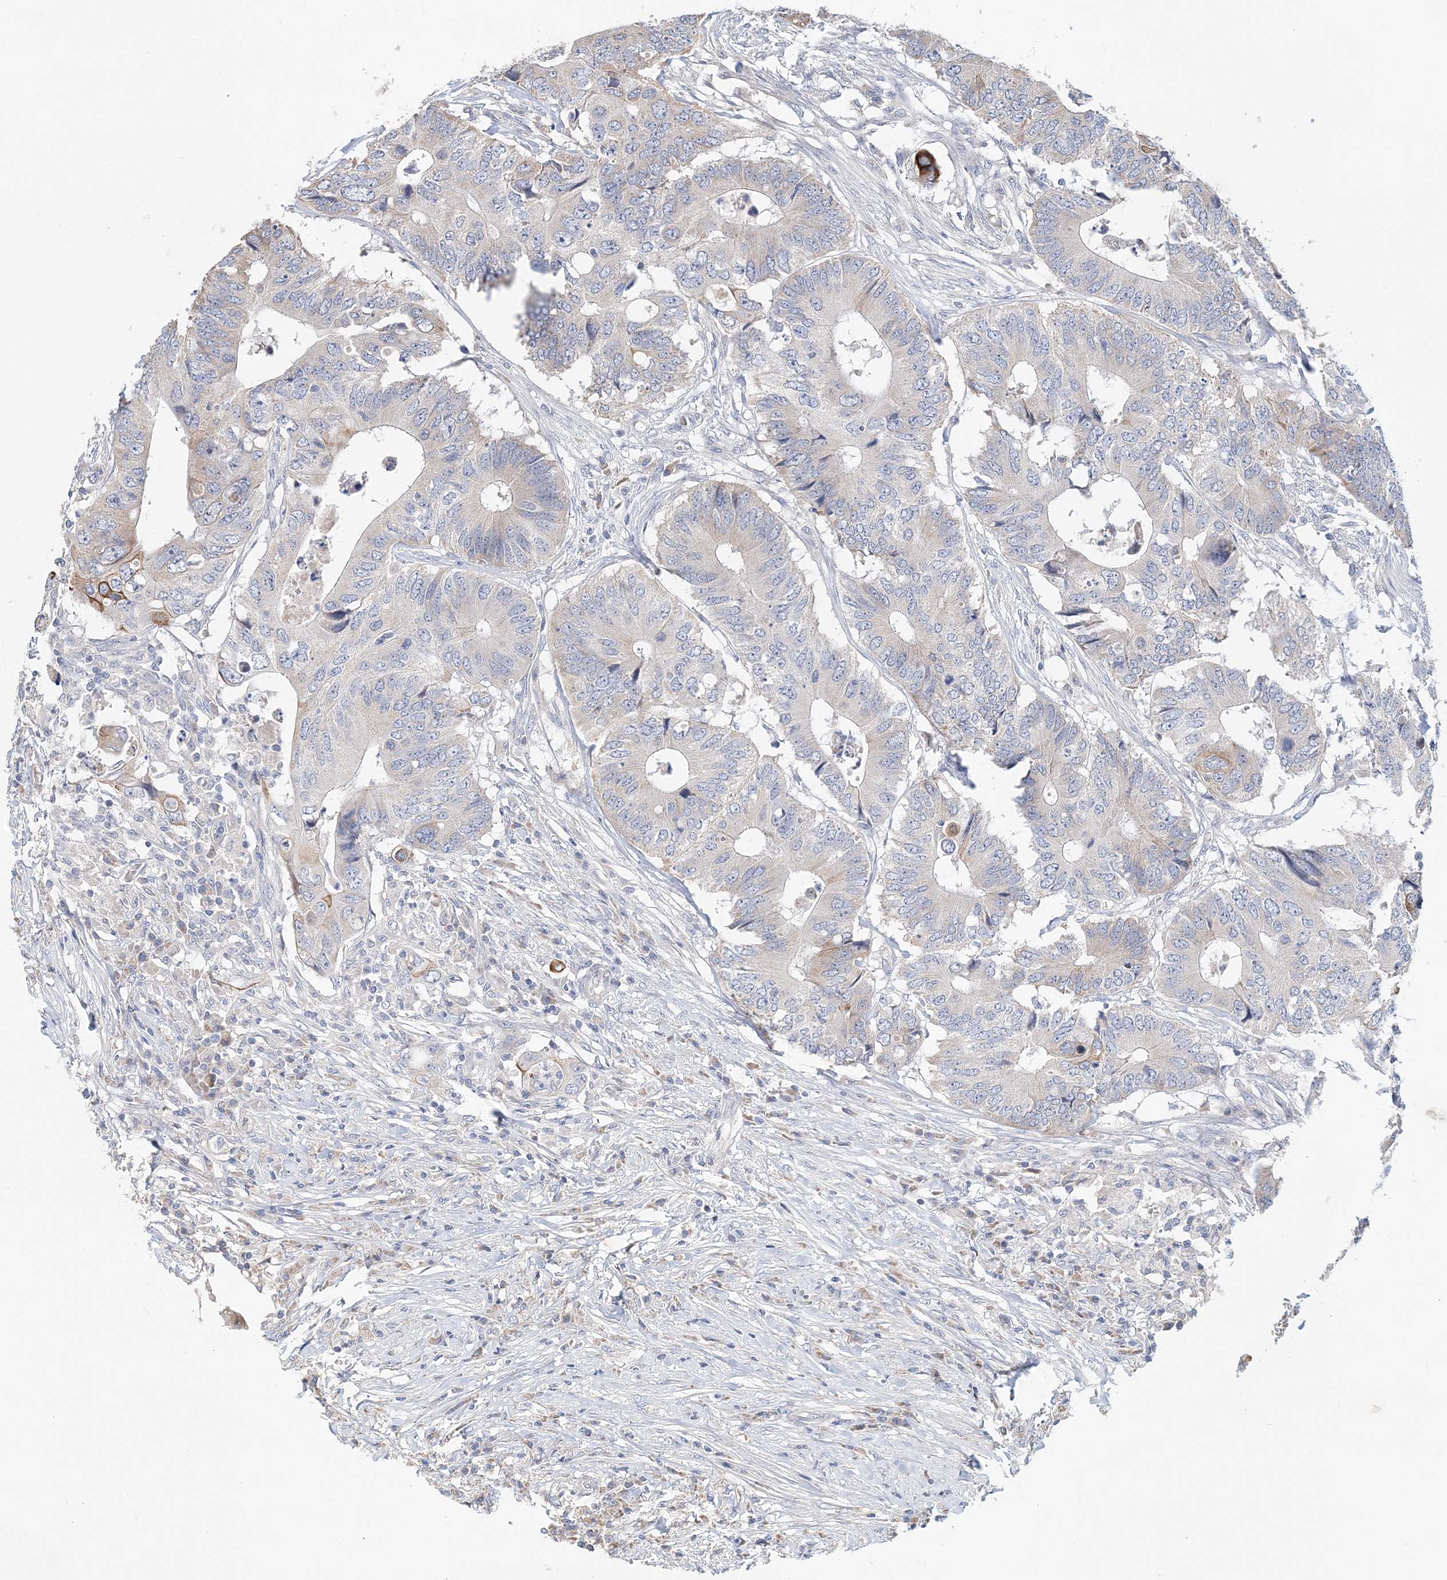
{"staining": {"intensity": "moderate", "quantity": "<25%", "location": "cytoplasmic/membranous"}, "tissue": "colorectal cancer", "cell_type": "Tumor cells", "image_type": "cancer", "snomed": [{"axis": "morphology", "description": "Adenocarcinoma, NOS"}, {"axis": "topography", "description": "Colon"}], "caption": "A photomicrograph showing moderate cytoplasmic/membranous staining in approximately <25% of tumor cells in colorectal adenocarcinoma, as visualized by brown immunohistochemical staining.", "gene": "LRRIQ4", "patient": {"sex": "male", "age": 71}}